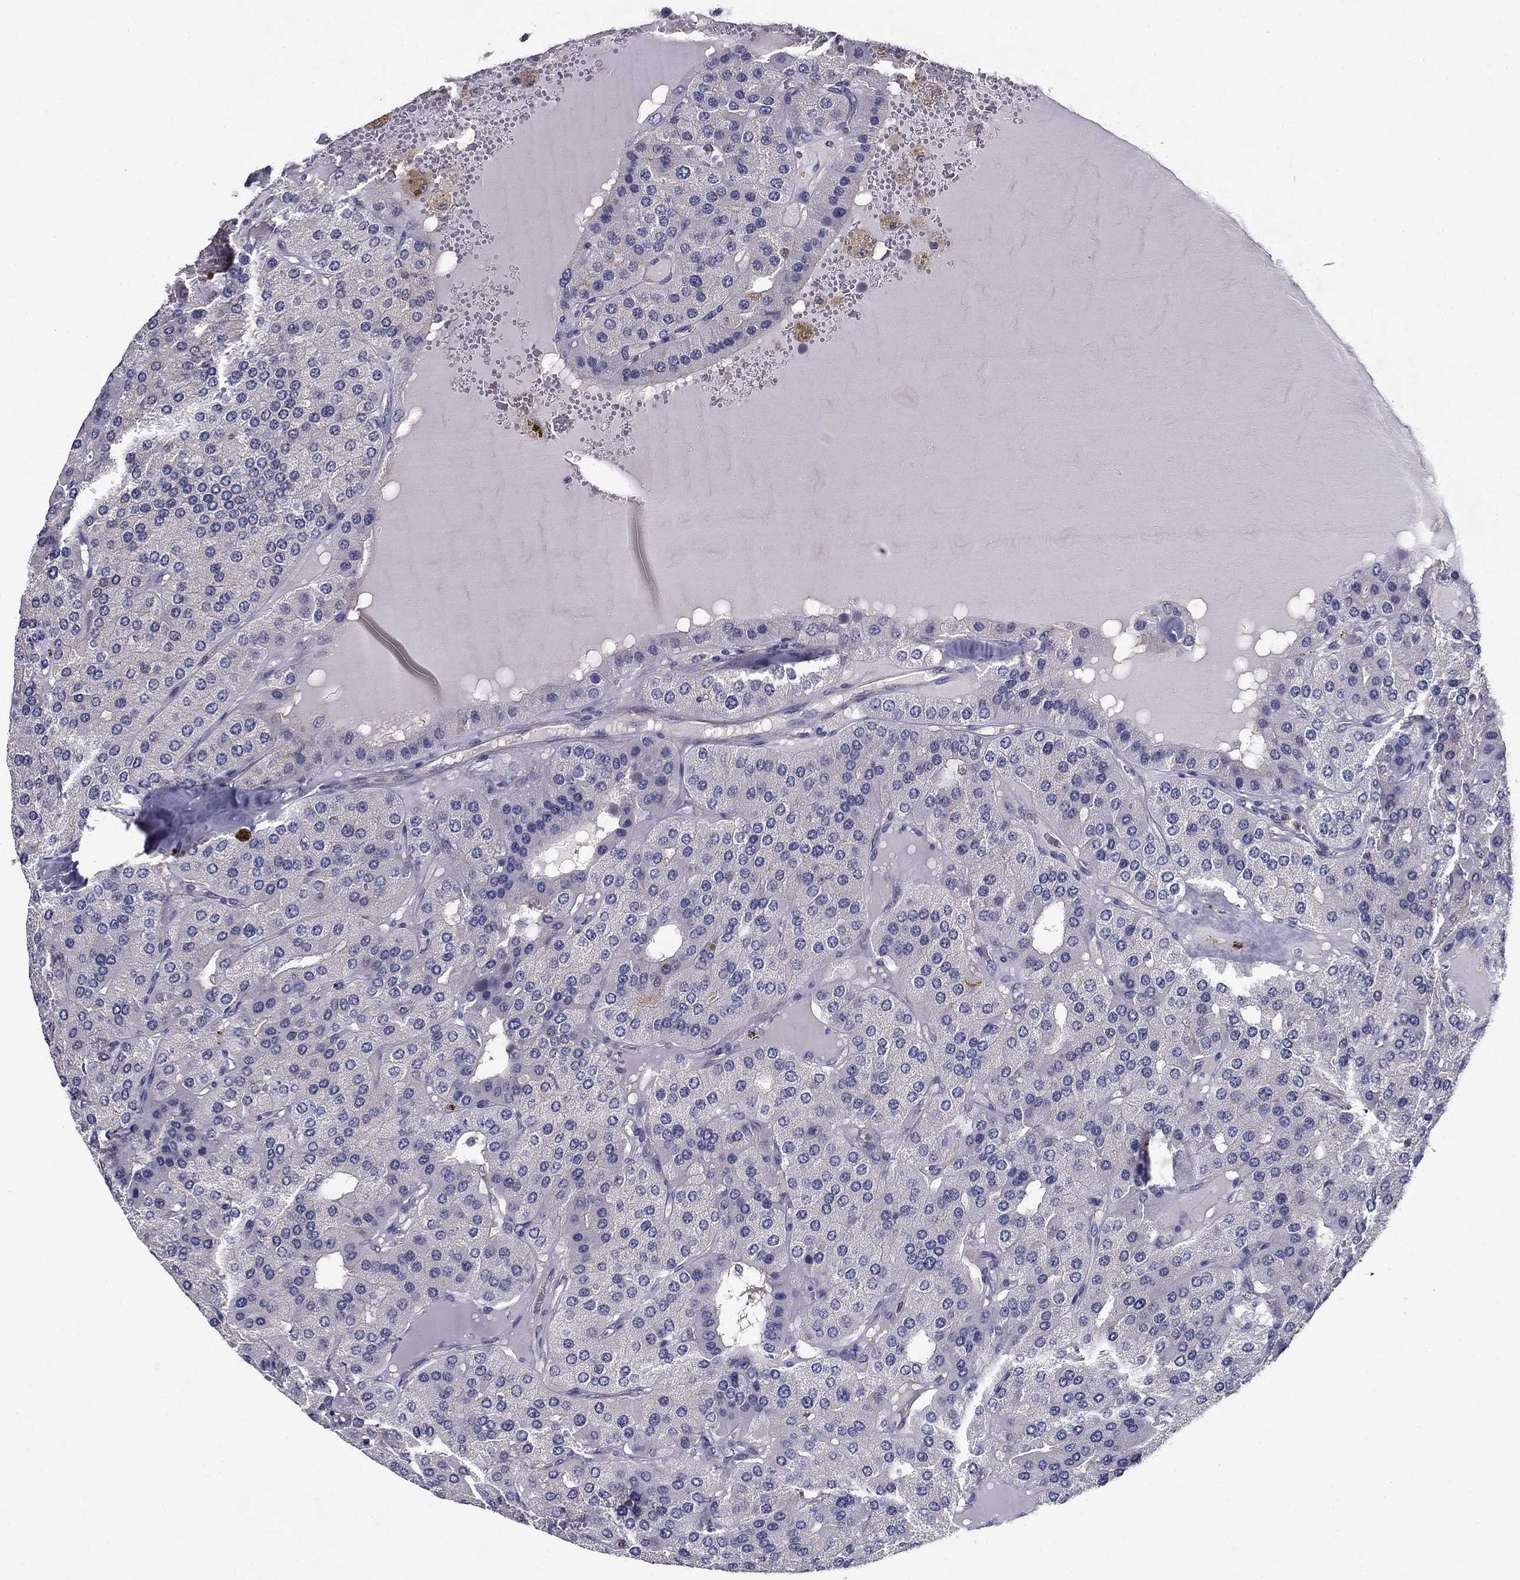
{"staining": {"intensity": "negative", "quantity": "none", "location": "none"}, "tissue": "parathyroid gland", "cell_type": "Glandular cells", "image_type": "normal", "snomed": [{"axis": "morphology", "description": "Normal tissue, NOS"}, {"axis": "morphology", "description": "Adenoma, NOS"}, {"axis": "topography", "description": "Parathyroid gland"}], "caption": "This is a micrograph of immunohistochemistry (IHC) staining of benign parathyroid gland, which shows no staining in glandular cells.", "gene": "GLTP", "patient": {"sex": "female", "age": 86}}